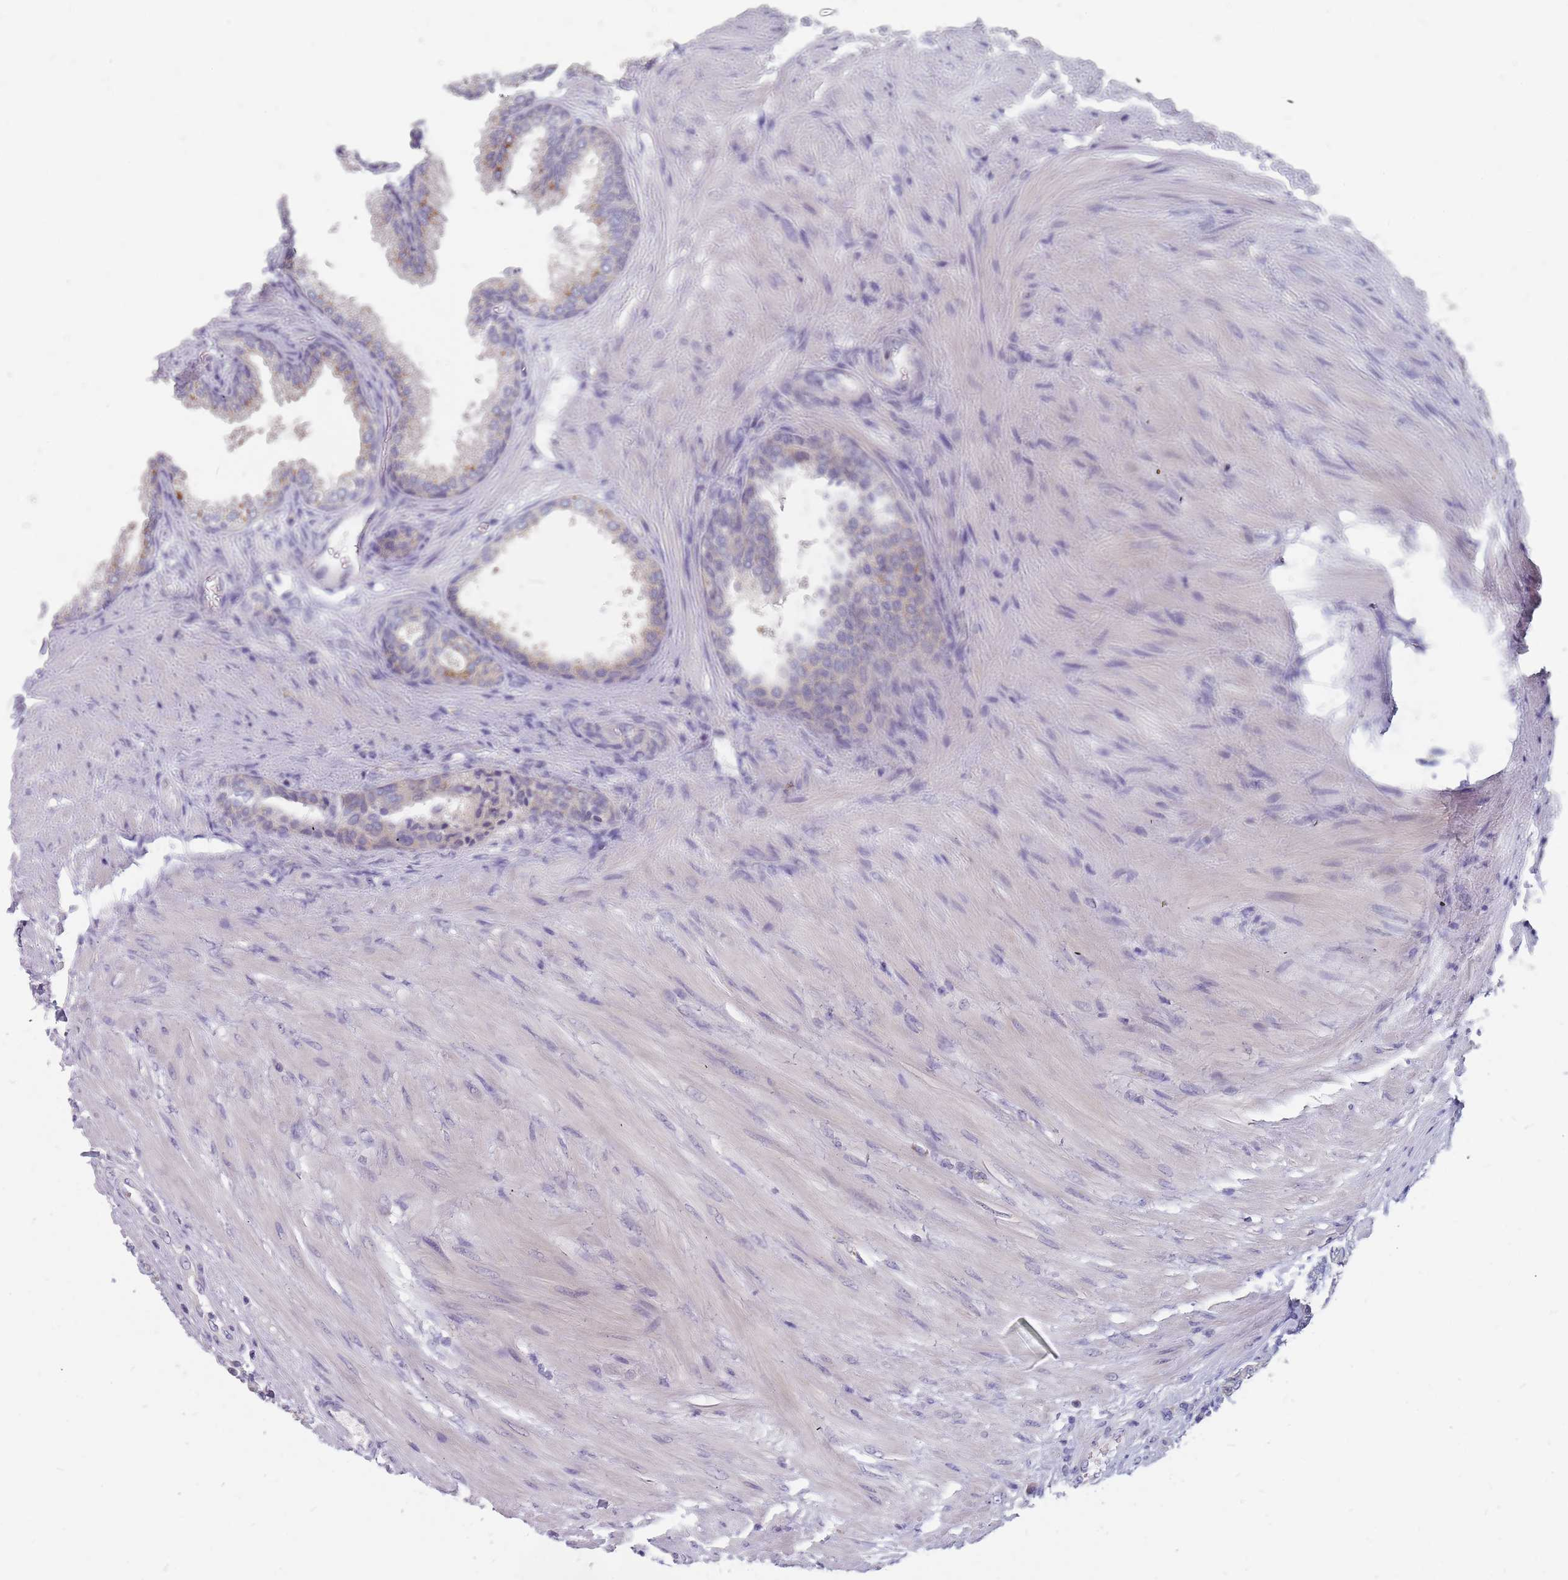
{"staining": {"intensity": "weak", "quantity": "<25%", "location": "cytoplasmic/membranous"}, "tissue": "prostate", "cell_type": "Glandular cells", "image_type": "normal", "snomed": [{"axis": "morphology", "description": "Normal tissue, NOS"}, {"axis": "topography", "description": "Prostate"}], "caption": "A micrograph of prostate stained for a protein reveals no brown staining in glandular cells. (DAB immunohistochemistry (IHC) with hematoxylin counter stain).", "gene": "CMTR2", "patient": {"sex": "male", "age": 76}}